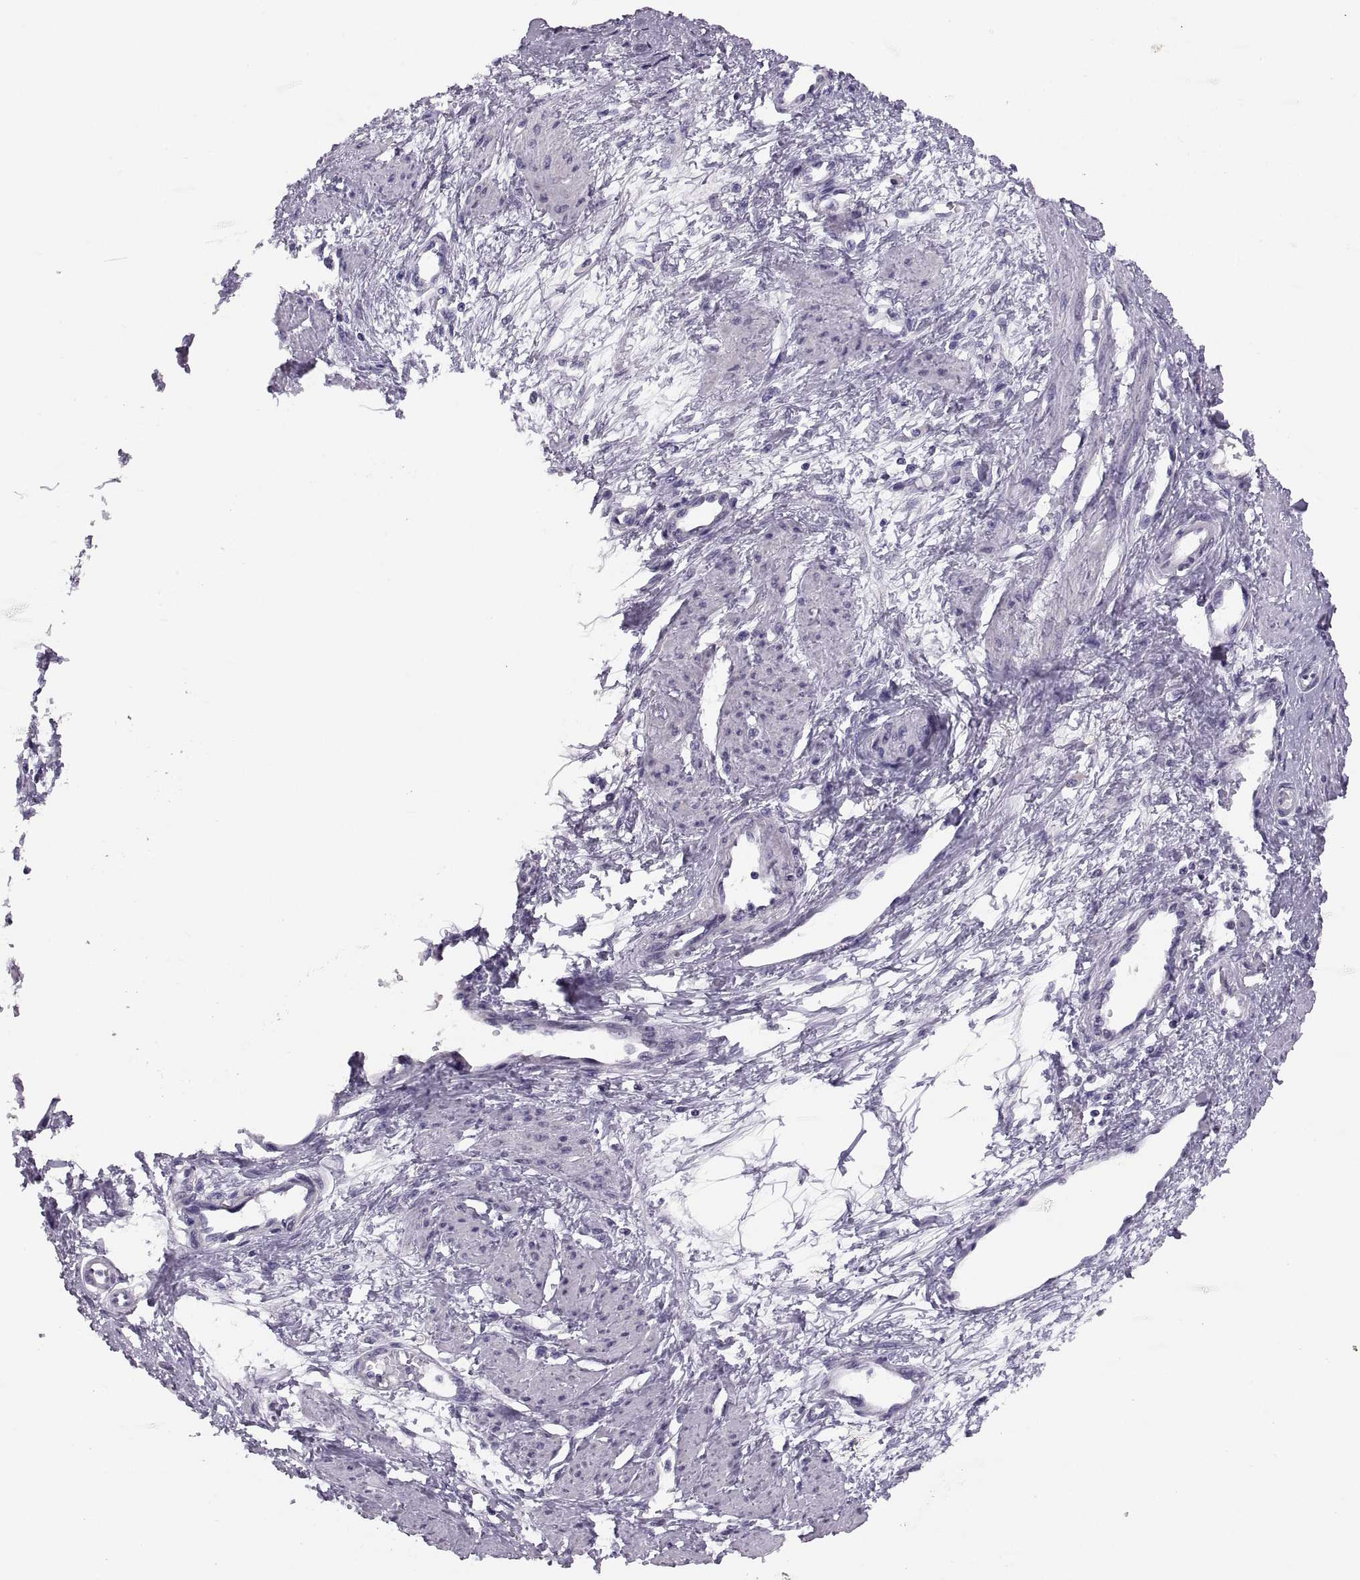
{"staining": {"intensity": "negative", "quantity": "none", "location": "none"}, "tissue": "smooth muscle", "cell_type": "Smooth muscle cells", "image_type": "normal", "snomed": [{"axis": "morphology", "description": "Normal tissue, NOS"}, {"axis": "topography", "description": "Smooth muscle"}, {"axis": "topography", "description": "Uterus"}], "caption": "High power microscopy micrograph of an IHC photomicrograph of unremarkable smooth muscle, revealing no significant staining in smooth muscle cells. The staining is performed using DAB brown chromogen with nuclei counter-stained in using hematoxylin.", "gene": "ADH6", "patient": {"sex": "female", "age": 39}}